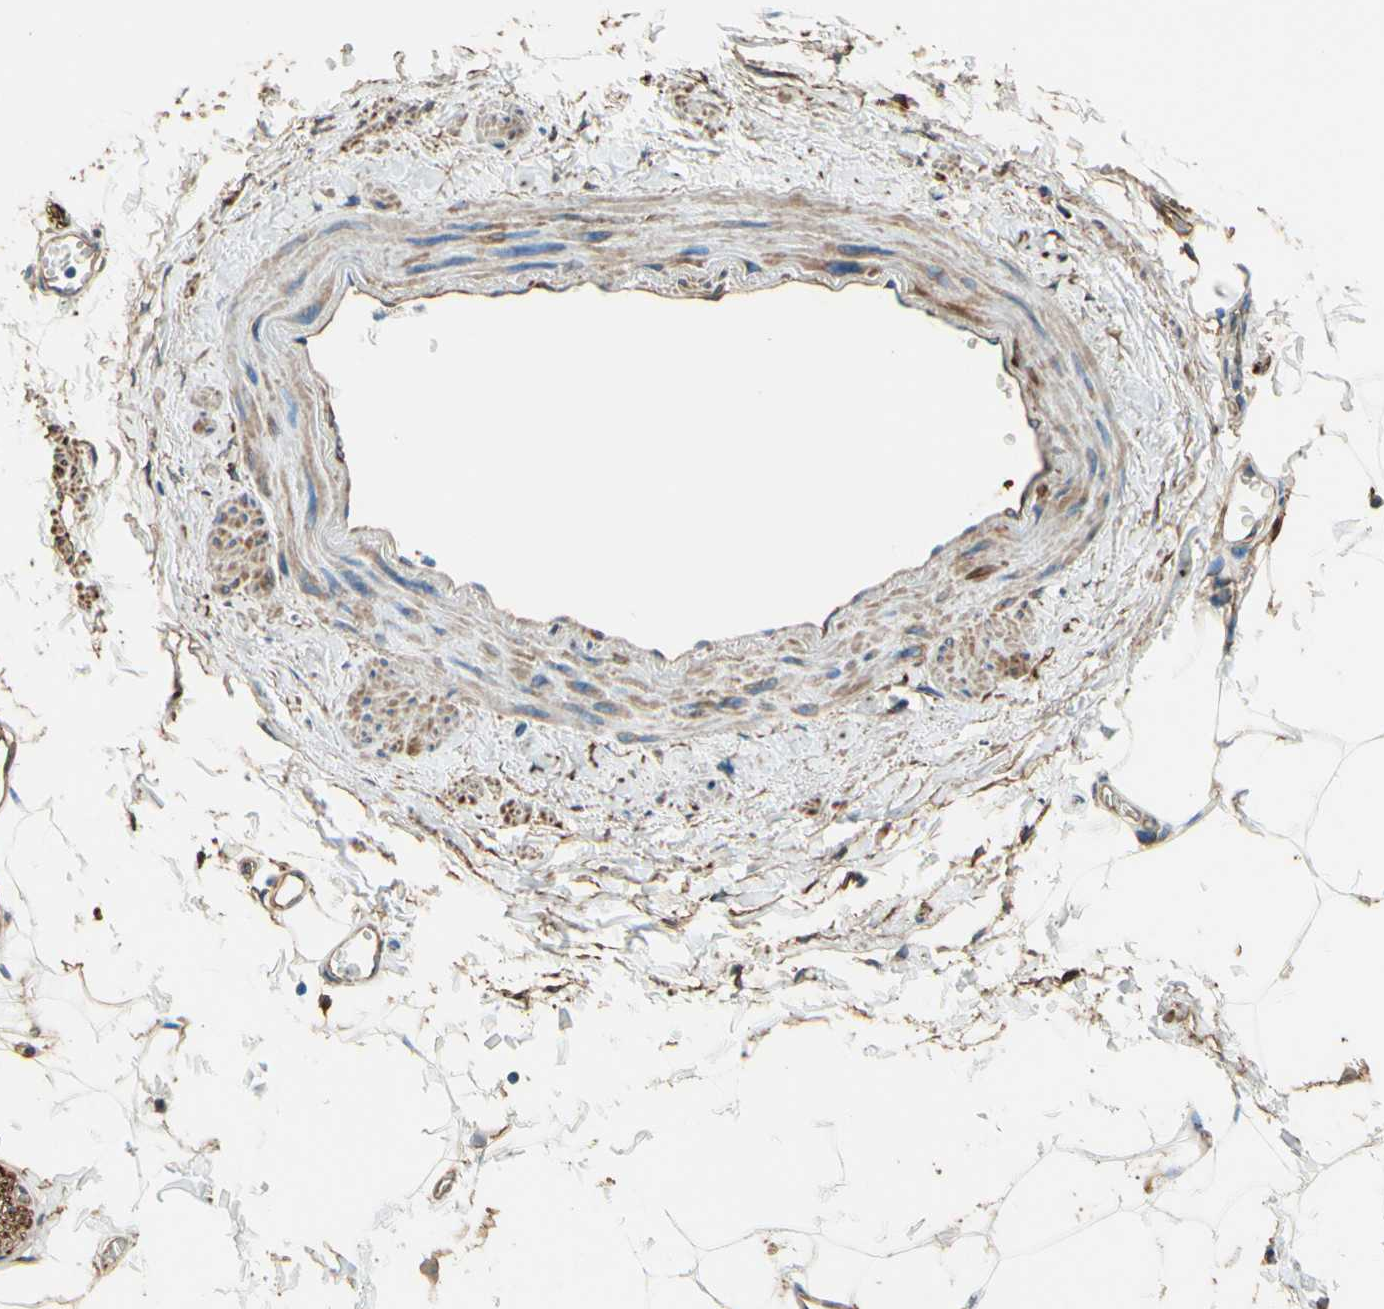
{"staining": {"intensity": "weak", "quantity": "25%-75%", "location": "cytoplasmic/membranous"}, "tissue": "adipose tissue", "cell_type": "Adipocytes", "image_type": "normal", "snomed": [{"axis": "morphology", "description": "Normal tissue, NOS"}, {"axis": "topography", "description": "Adipose tissue"}, {"axis": "topography", "description": "Peripheral nerve tissue"}], "caption": "Protein staining shows weak cytoplasmic/membranous positivity in about 25%-75% of adipocytes in normal adipose tissue. (IHC, brightfield microscopy, high magnification).", "gene": "DPYSL3", "patient": {"sex": "male", "age": 52}}